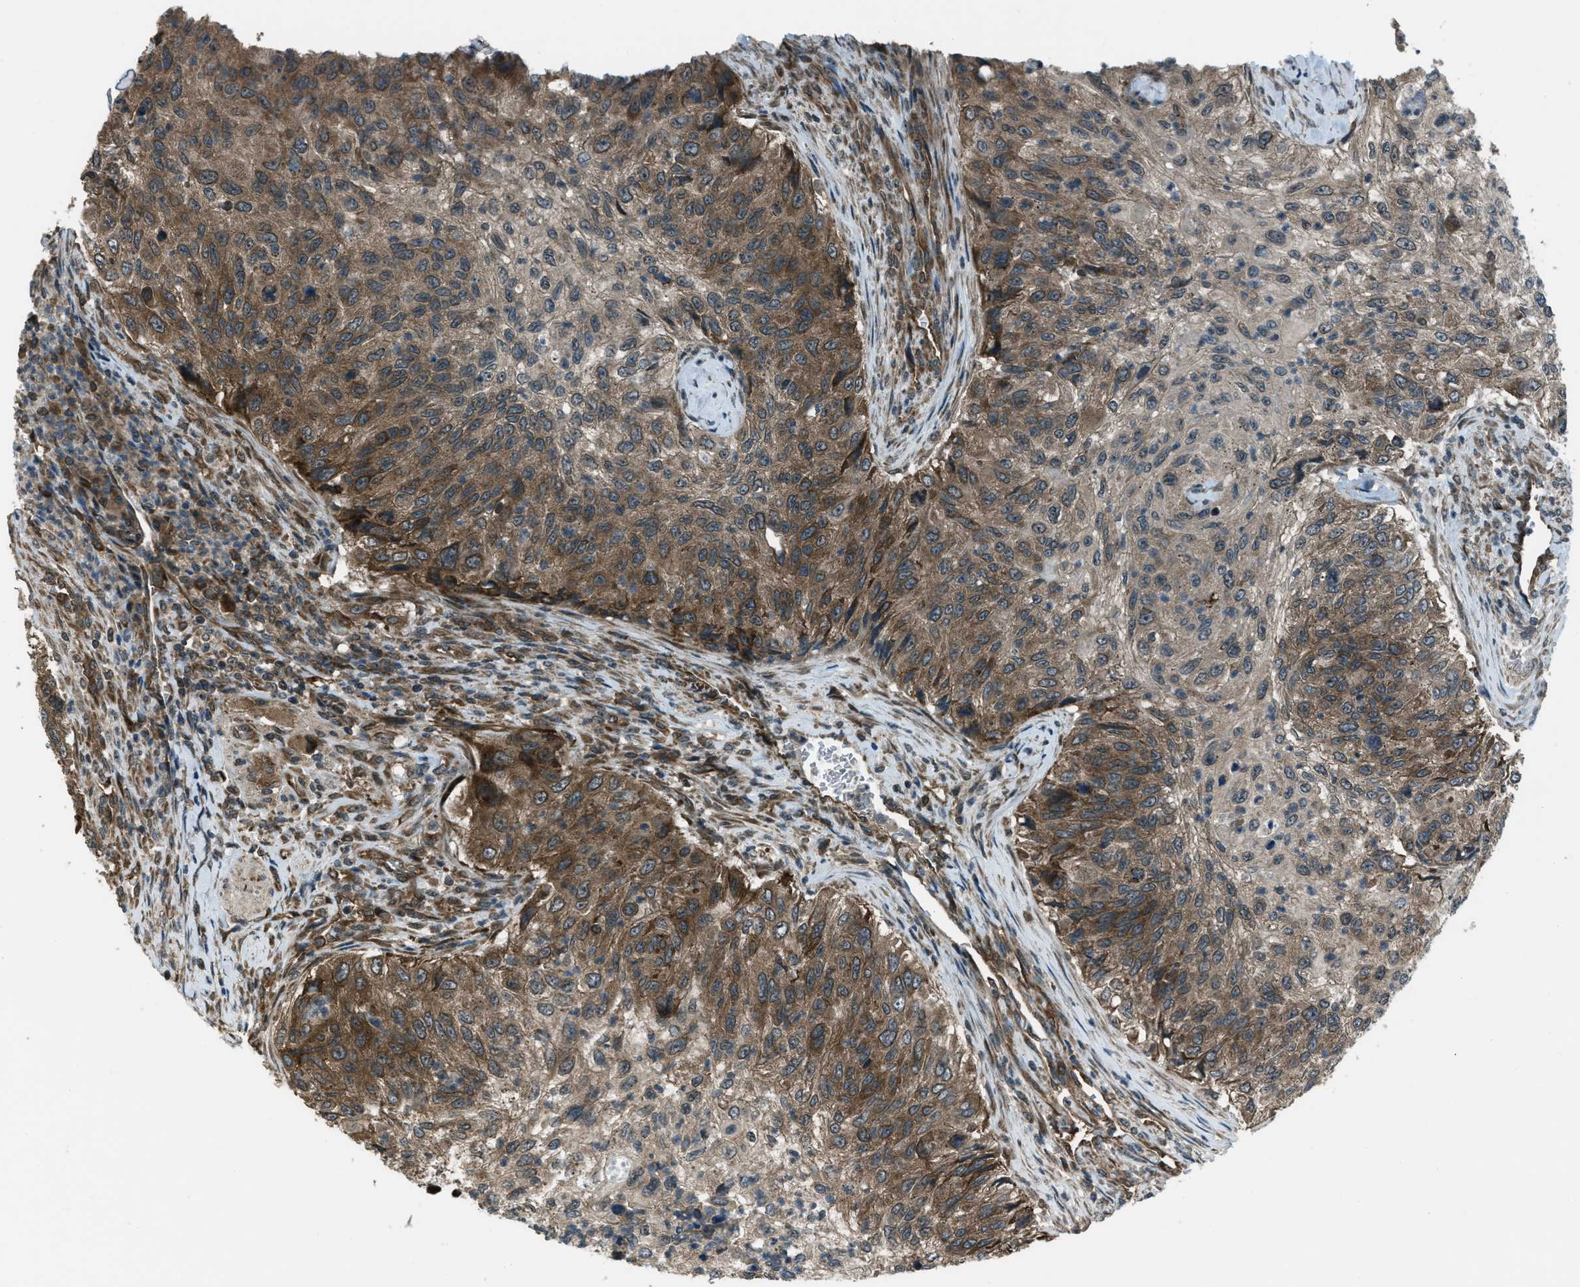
{"staining": {"intensity": "moderate", "quantity": ">75%", "location": "cytoplasmic/membranous"}, "tissue": "urothelial cancer", "cell_type": "Tumor cells", "image_type": "cancer", "snomed": [{"axis": "morphology", "description": "Urothelial carcinoma, High grade"}, {"axis": "topography", "description": "Urinary bladder"}], "caption": "The histopathology image reveals a brown stain indicating the presence of a protein in the cytoplasmic/membranous of tumor cells in urothelial cancer.", "gene": "ASAP2", "patient": {"sex": "female", "age": 60}}